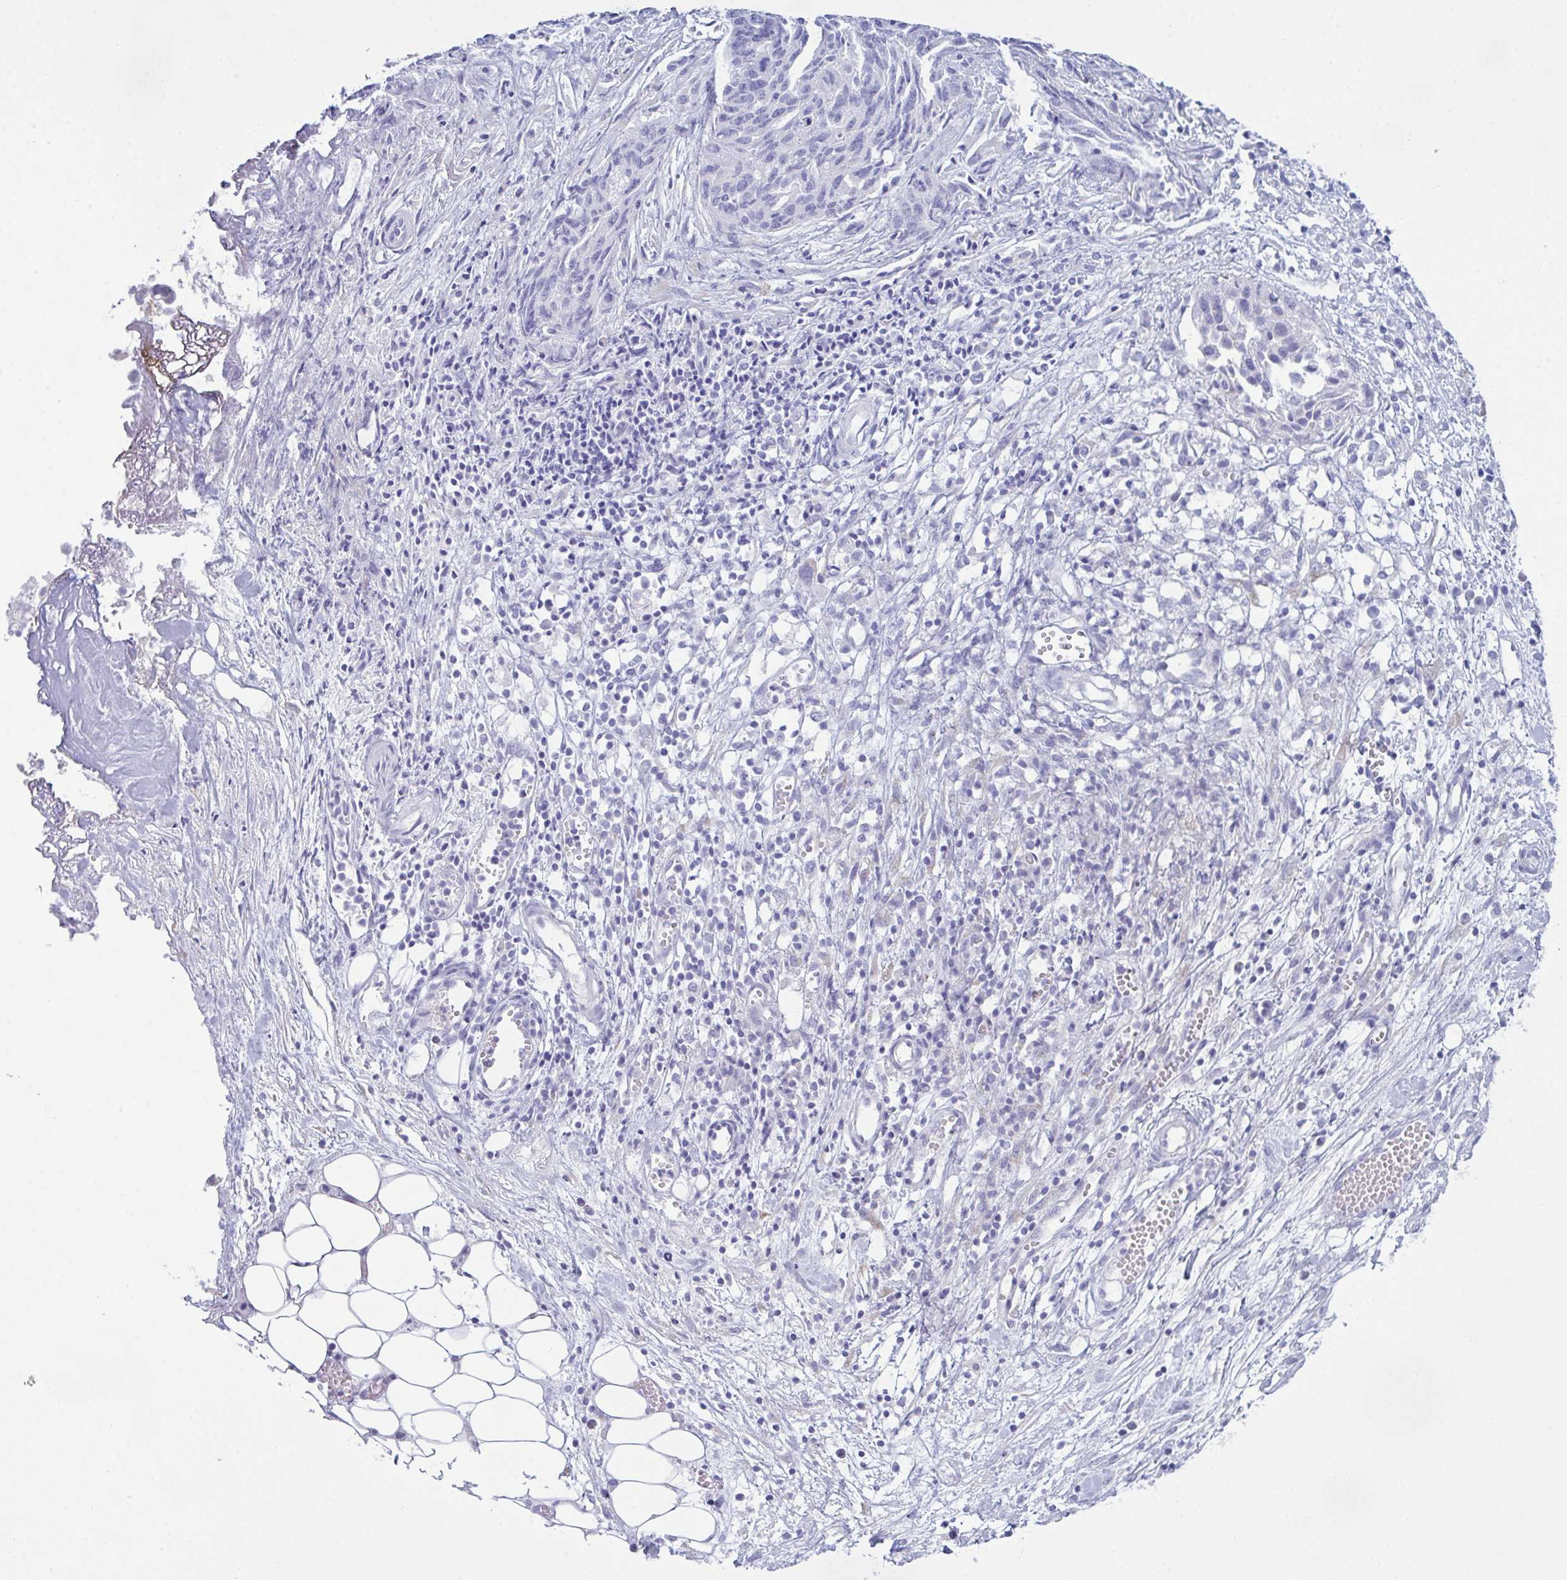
{"staining": {"intensity": "negative", "quantity": "none", "location": "none"}, "tissue": "ovarian cancer", "cell_type": "Tumor cells", "image_type": "cancer", "snomed": [{"axis": "morphology", "description": "Cystadenocarcinoma, serous, NOS"}, {"axis": "topography", "description": "Soft tissue"}, {"axis": "topography", "description": "Ovary"}], "caption": "Ovarian cancer (serous cystadenocarcinoma) was stained to show a protein in brown. There is no significant staining in tumor cells.", "gene": "BBS1", "patient": {"sex": "female", "age": 57}}